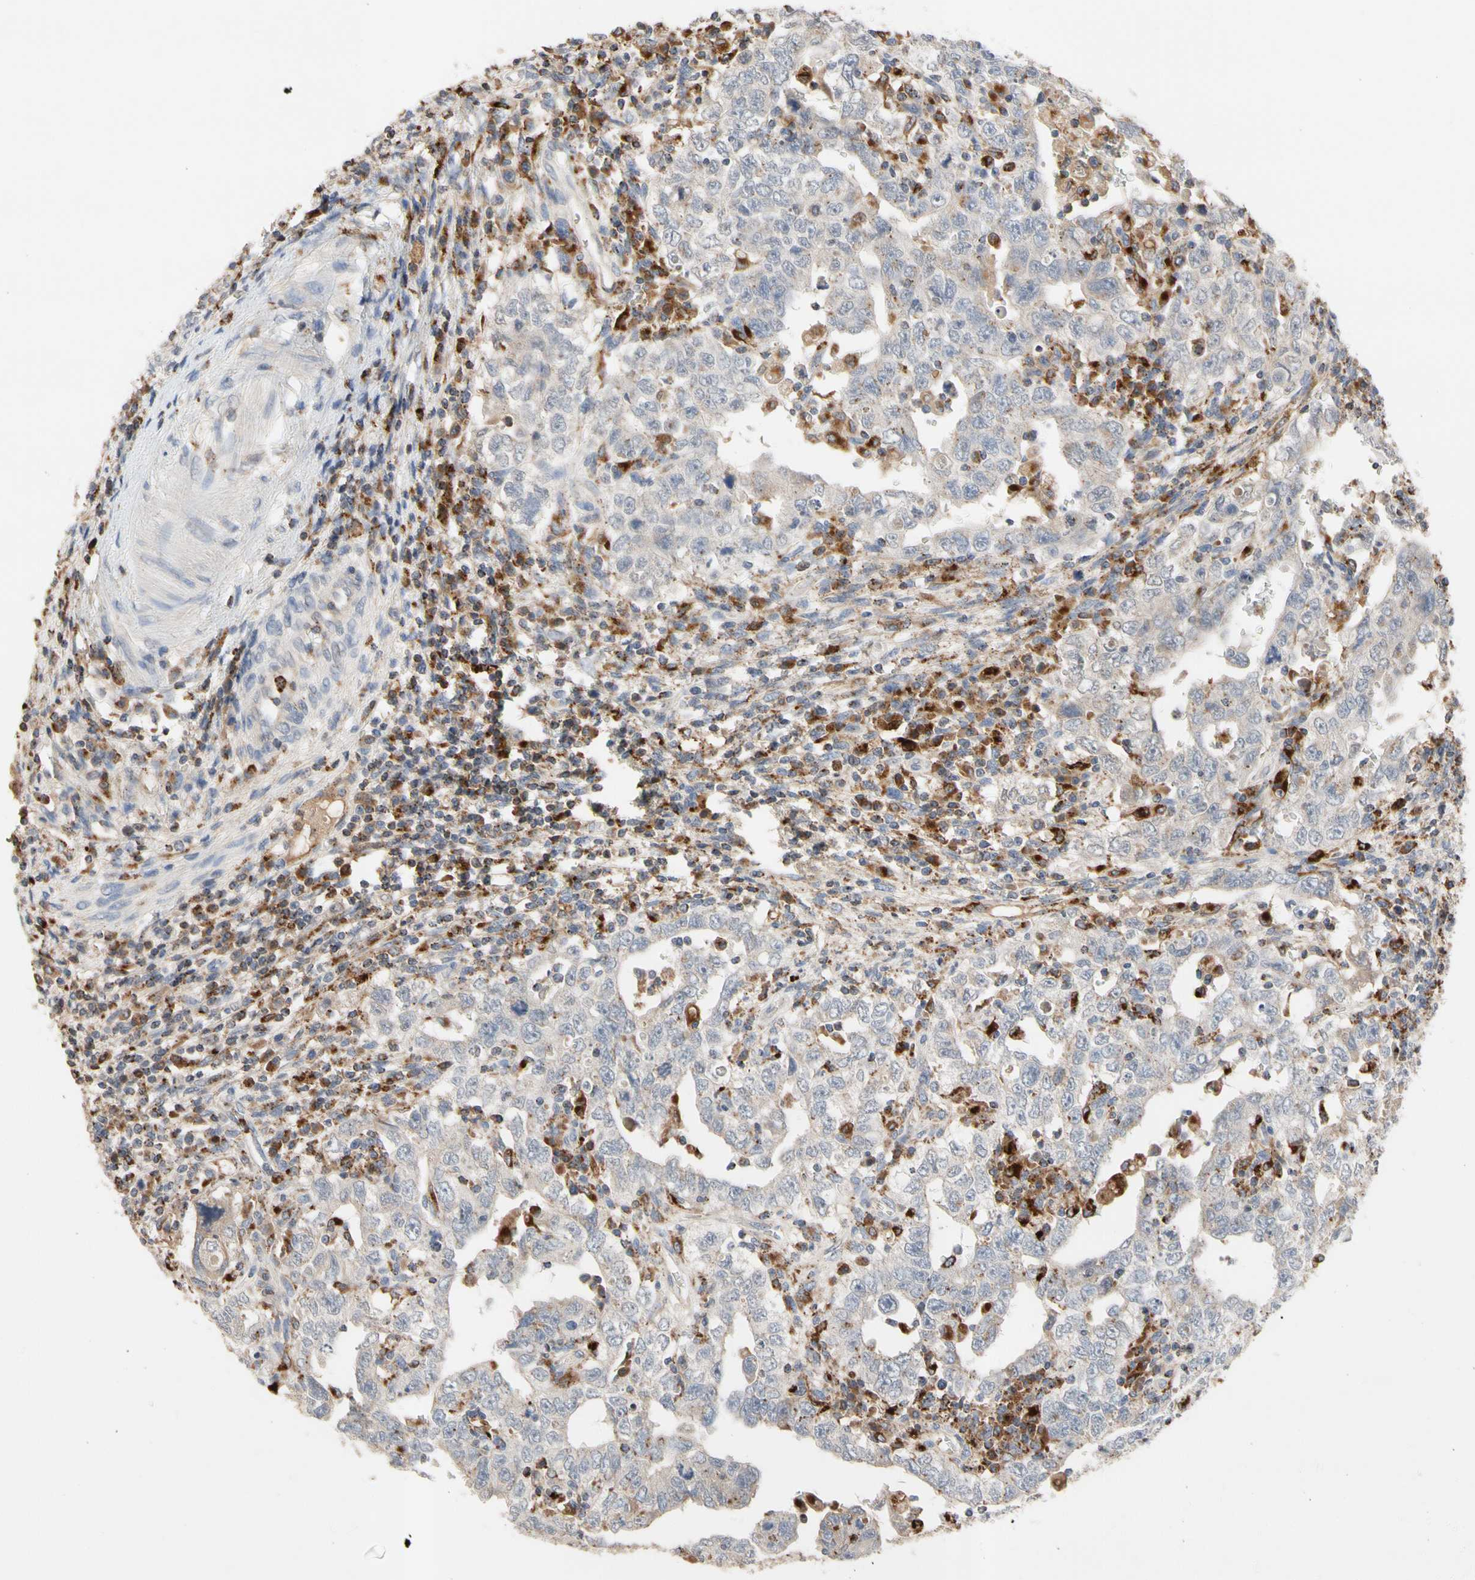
{"staining": {"intensity": "weak", "quantity": "<25%", "location": "cytoplasmic/membranous"}, "tissue": "testis cancer", "cell_type": "Tumor cells", "image_type": "cancer", "snomed": [{"axis": "morphology", "description": "Carcinoma, Embryonal, NOS"}, {"axis": "topography", "description": "Testis"}], "caption": "Testis cancer stained for a protein using IHC shows no expression tumor cells.", "gene": "ADA2", "patient": {"sex": "male", "age": 26}}